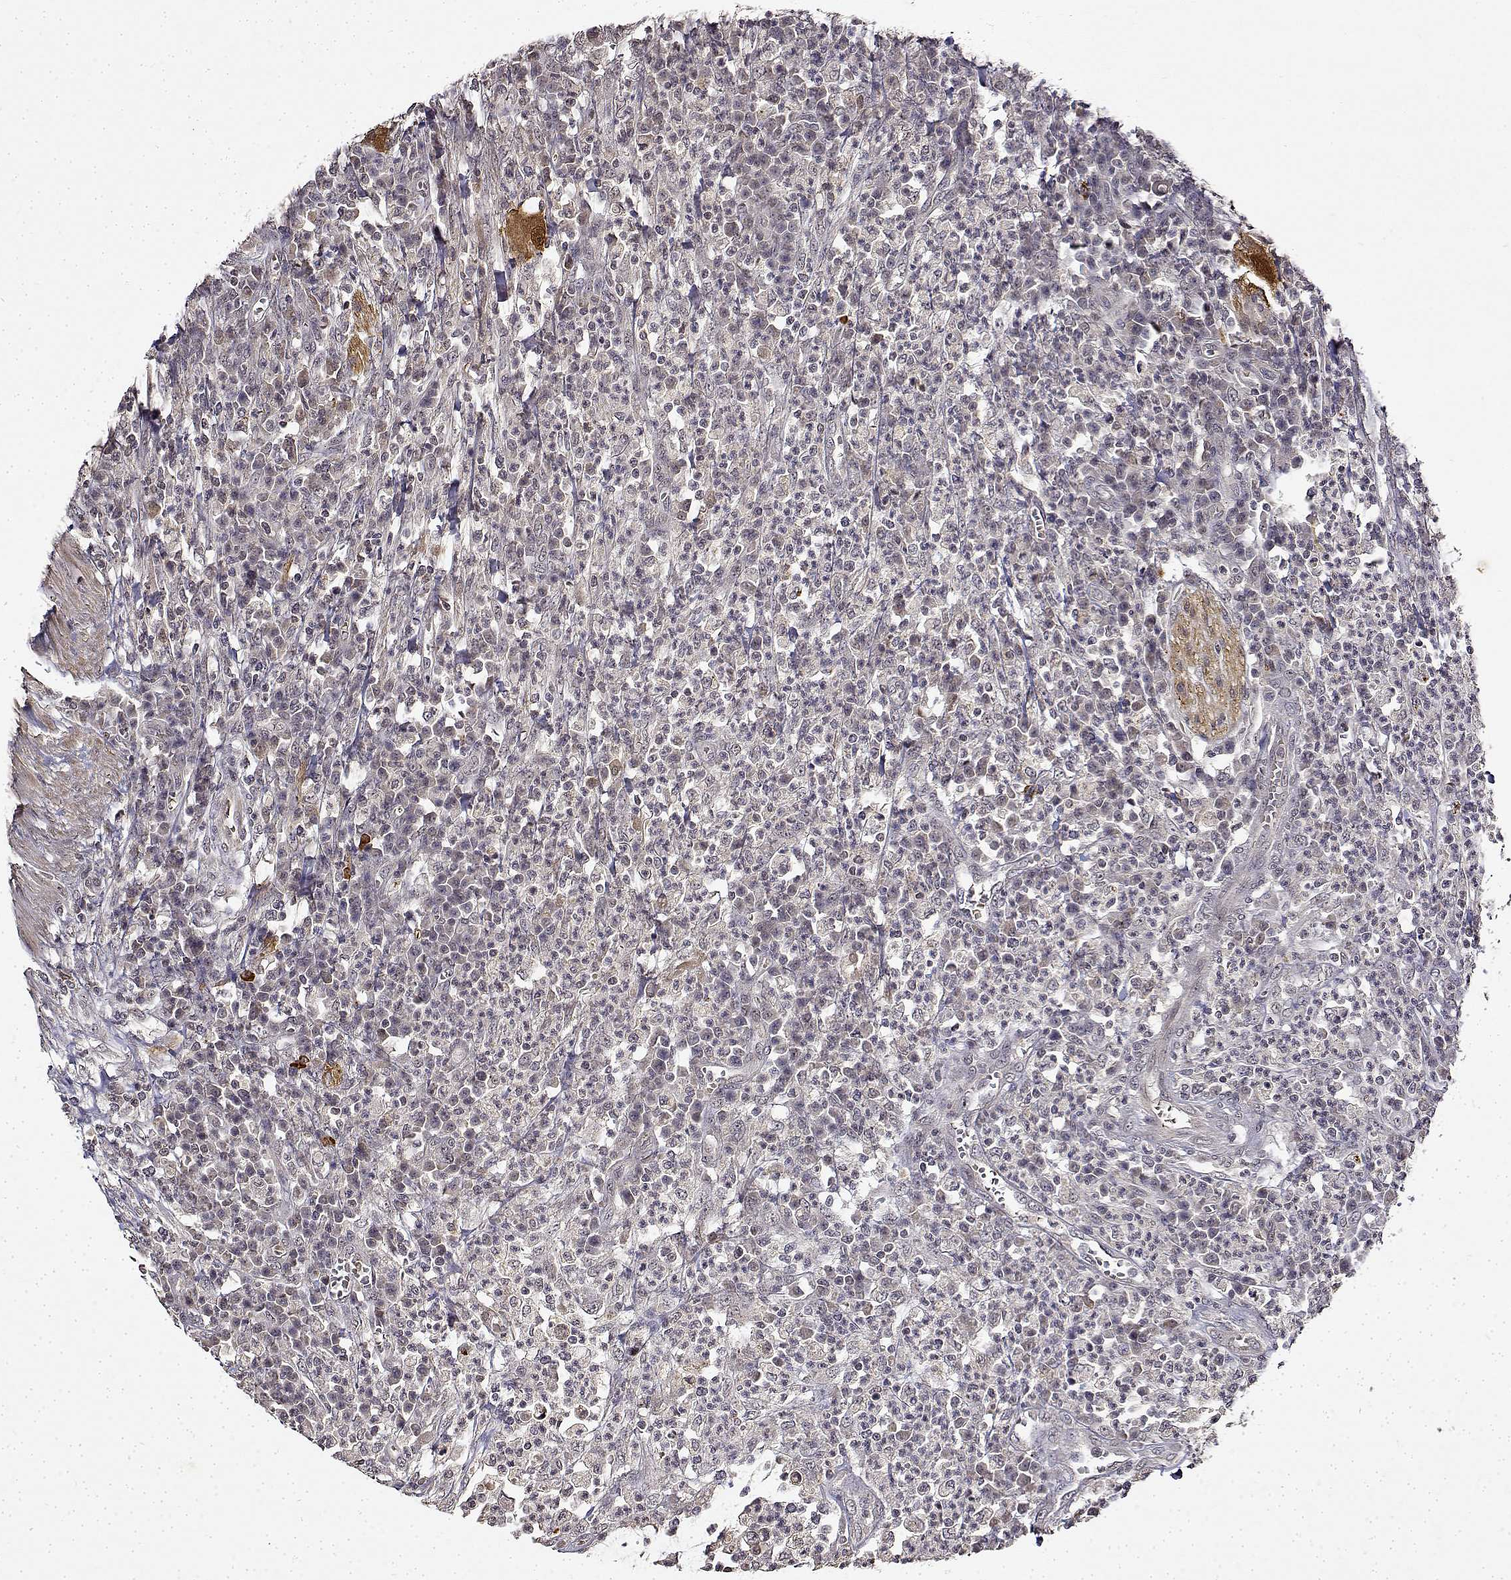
{"staining": {"intensity": "negative", "quantity": "none", "location": "none"}, "tissue": "colorectal cancer", "cell_type": "Tumor cells", "image_type": "cancer", "snomed": [{"axis": "morphology", "description": "Adenocarcinoma, NOS"}, {"axis": "topography", "description": "Colon"}], "caption": "A photomicrograph of human adenocarcinoma (colorectal) is negative for staining in tumor cells. (DAB immunohistochemistry with hematoxylin counter stain).", "gene": "BDNF", "patient": {"sex": "male", "age": 65}}